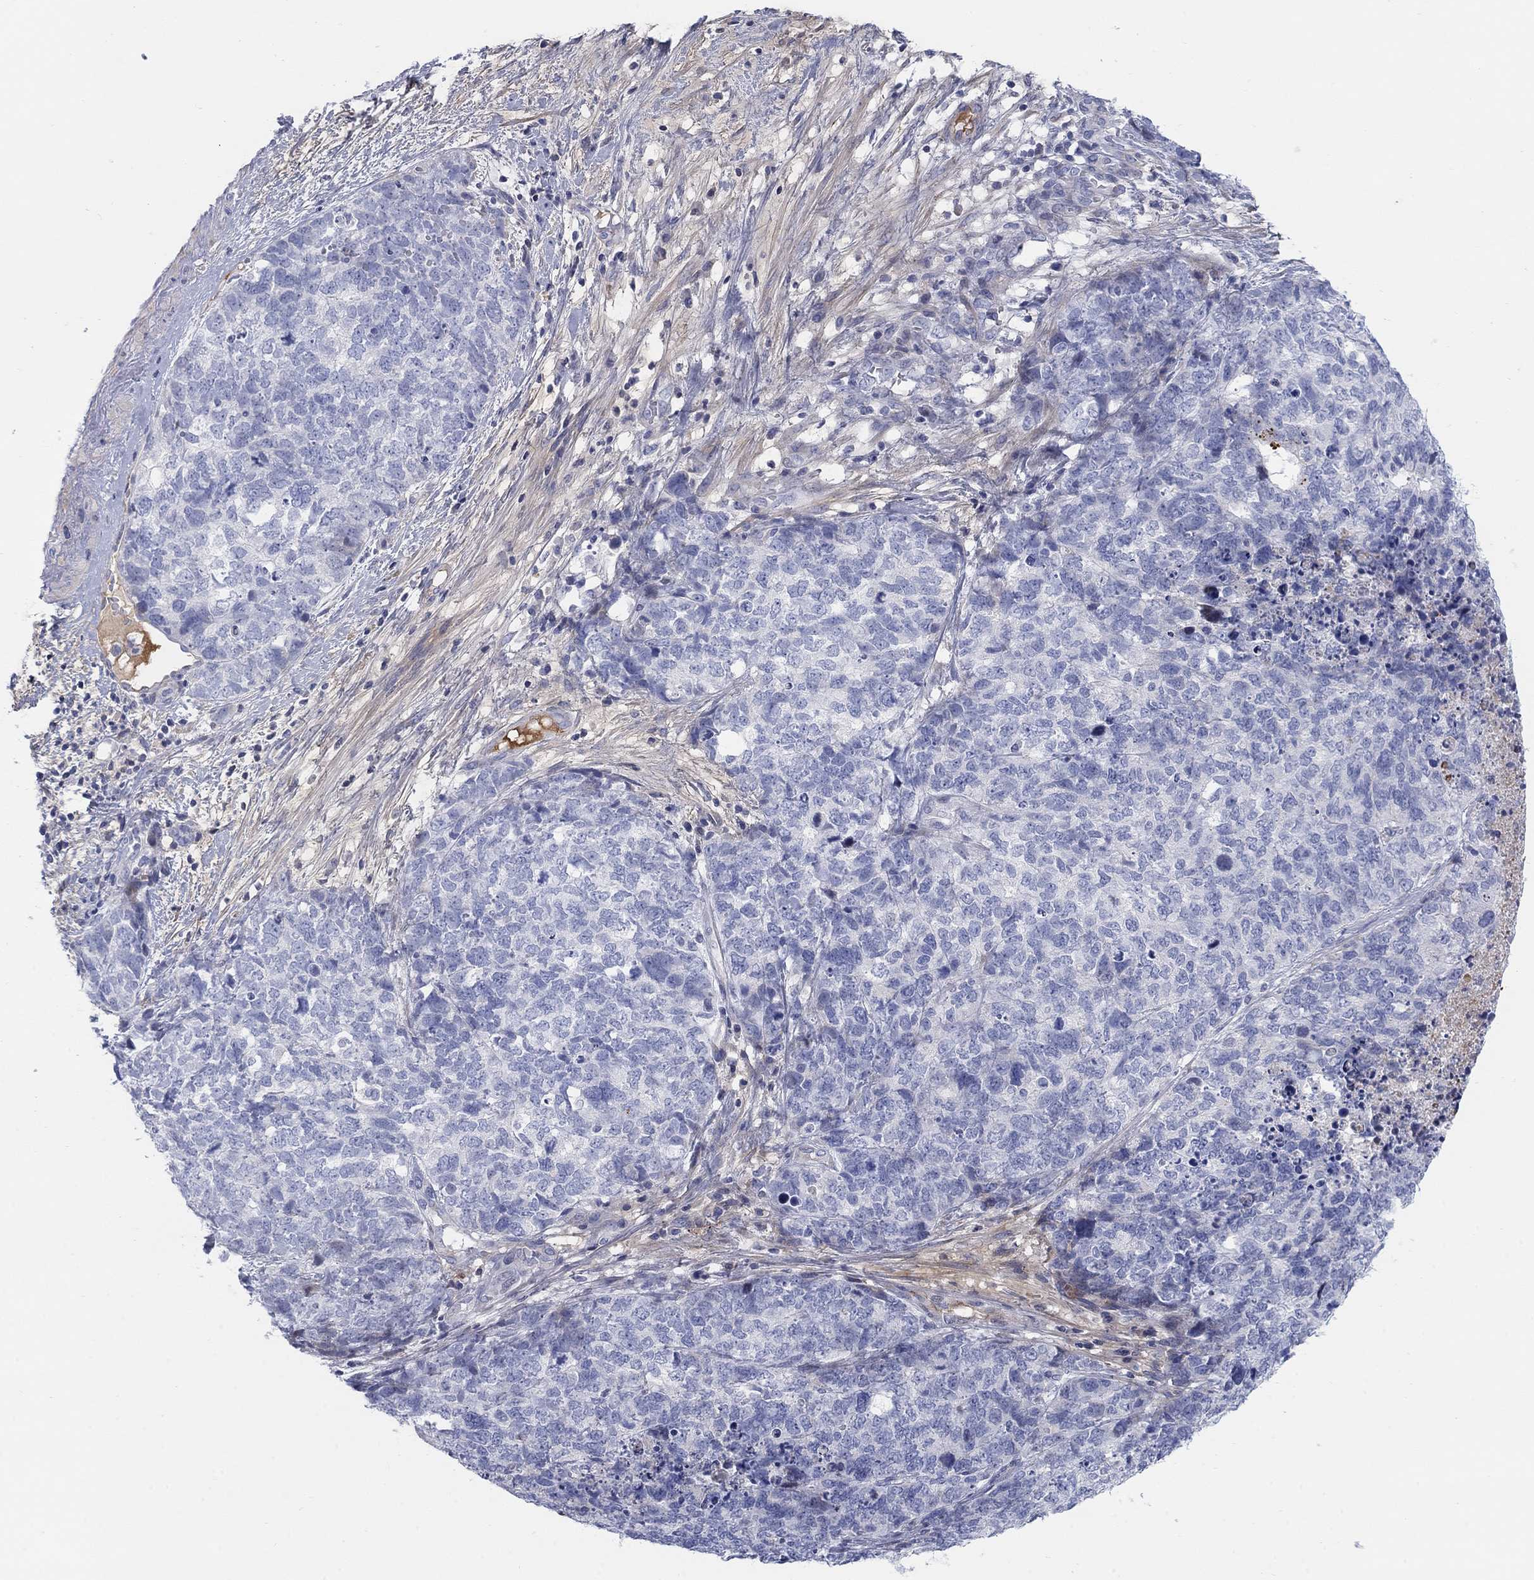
{"staining": {"intensity": "negative", "quantity": "none", "location": "none"}, "tissue": "cervical cancer", "cell_type": "Tumor cells", "image_type": "cancer", "snomed": [{"axis": "morphology", "description": "Squamous cell carcinoma, NOS"}, {"axis": "topography", "description": "Cervix"}], "caption": "A micrograph of human cervical cancer is negative for staining in tumor cells.", "gene": "HEATR4", "patient": {"sex": "female", "age": 63}}